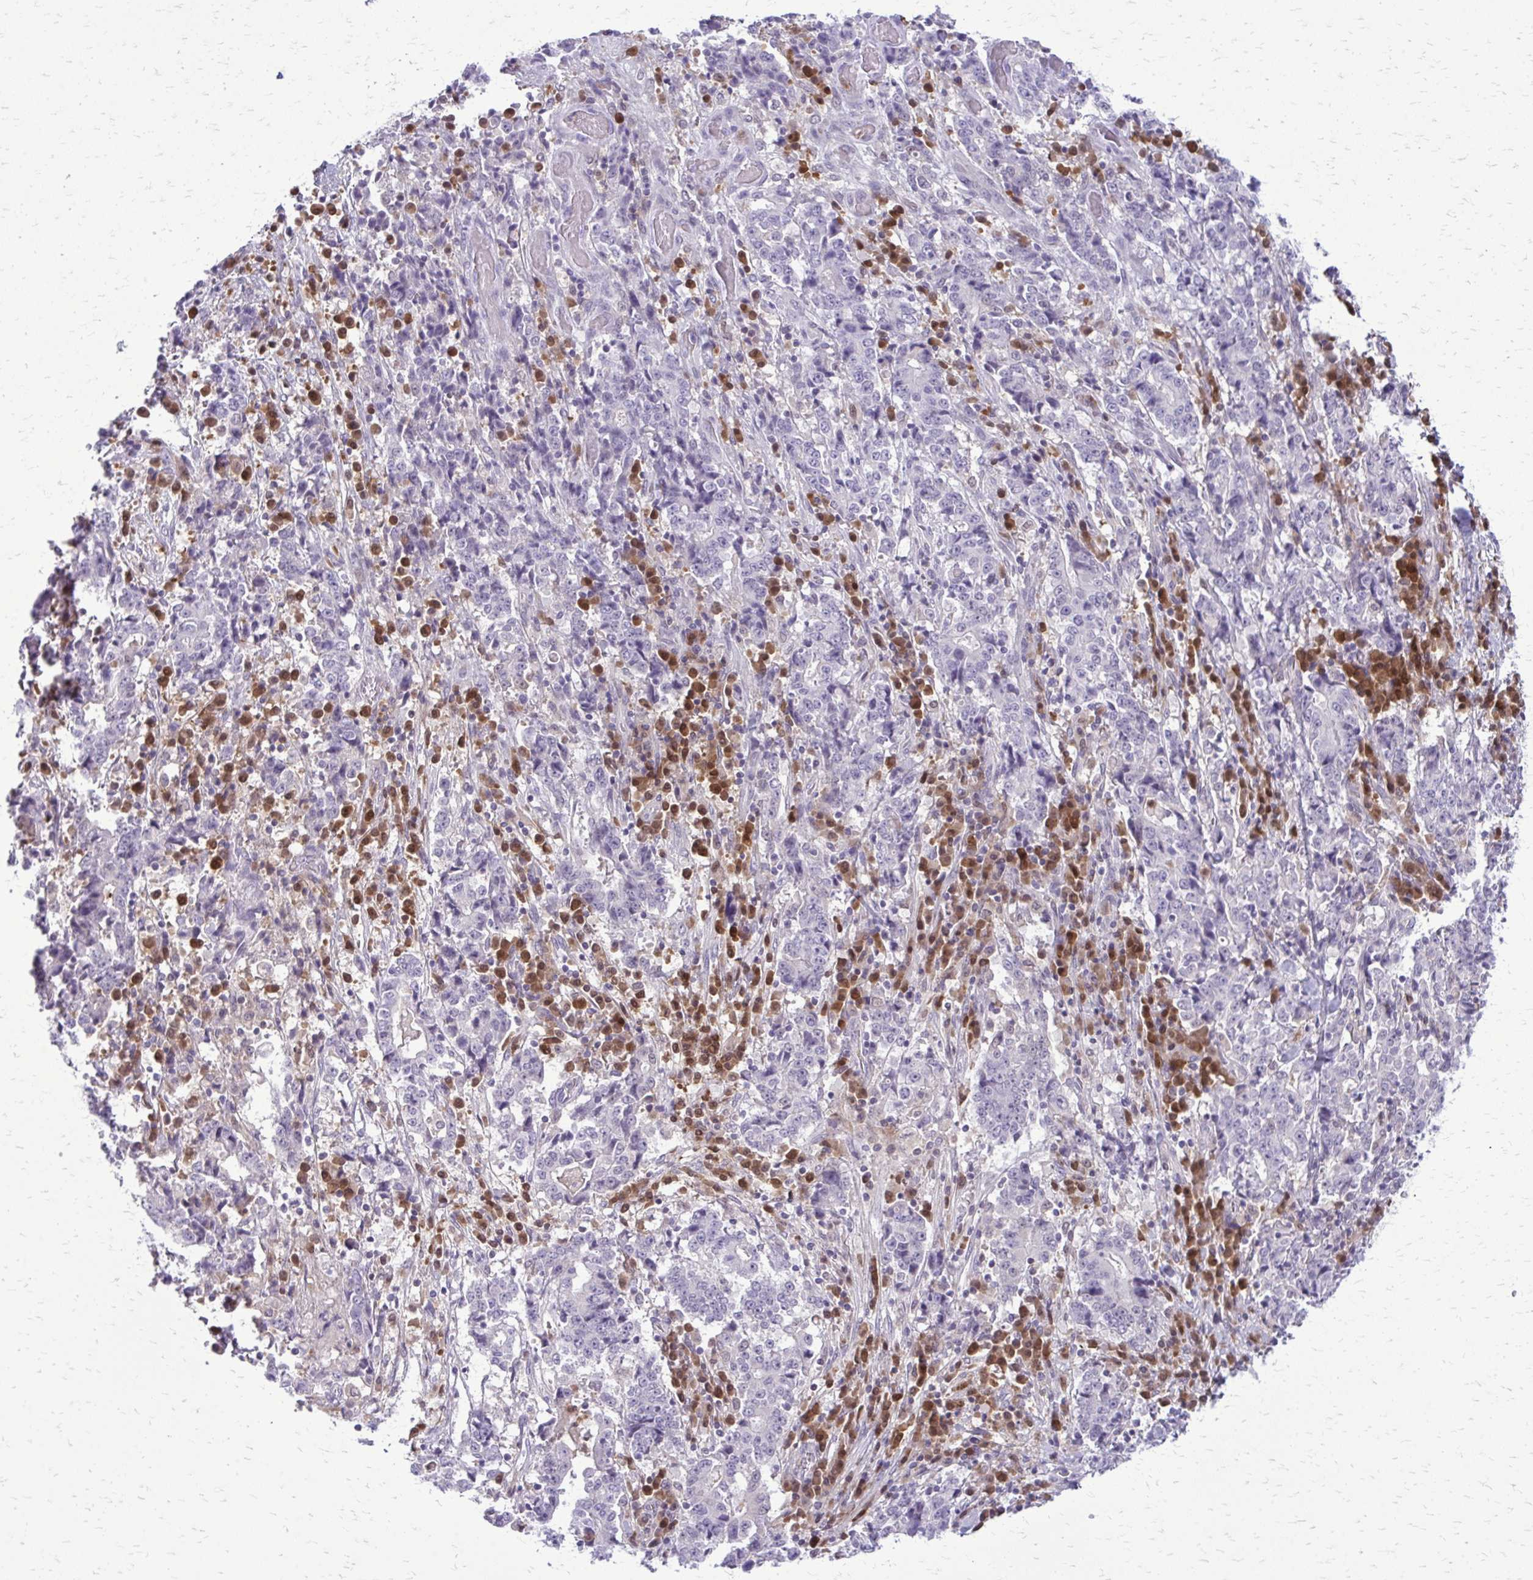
{"staining": {"intensity": "negative", "quantity": "none", "location": "none"}, "tissue": "stomach cancer", "cell_type": "Tumor cells", "image_type": "cancer", "snomed": [{"axis": "morphology", "description": "Normal tissue, NOS"}, {"axis": "morphology", "description": "Adenocarcinoma, NOS"}, {"axis": "topography", "description": "Stomach, upper"}, {"axis": "topography", "description": "Stomach"}], "caption": "The micrograph displays no staining of tumor cells in adenocarcinoma (stomach).", "gene": "GLRX", "patient": {"sex": "male", "age": 59}}